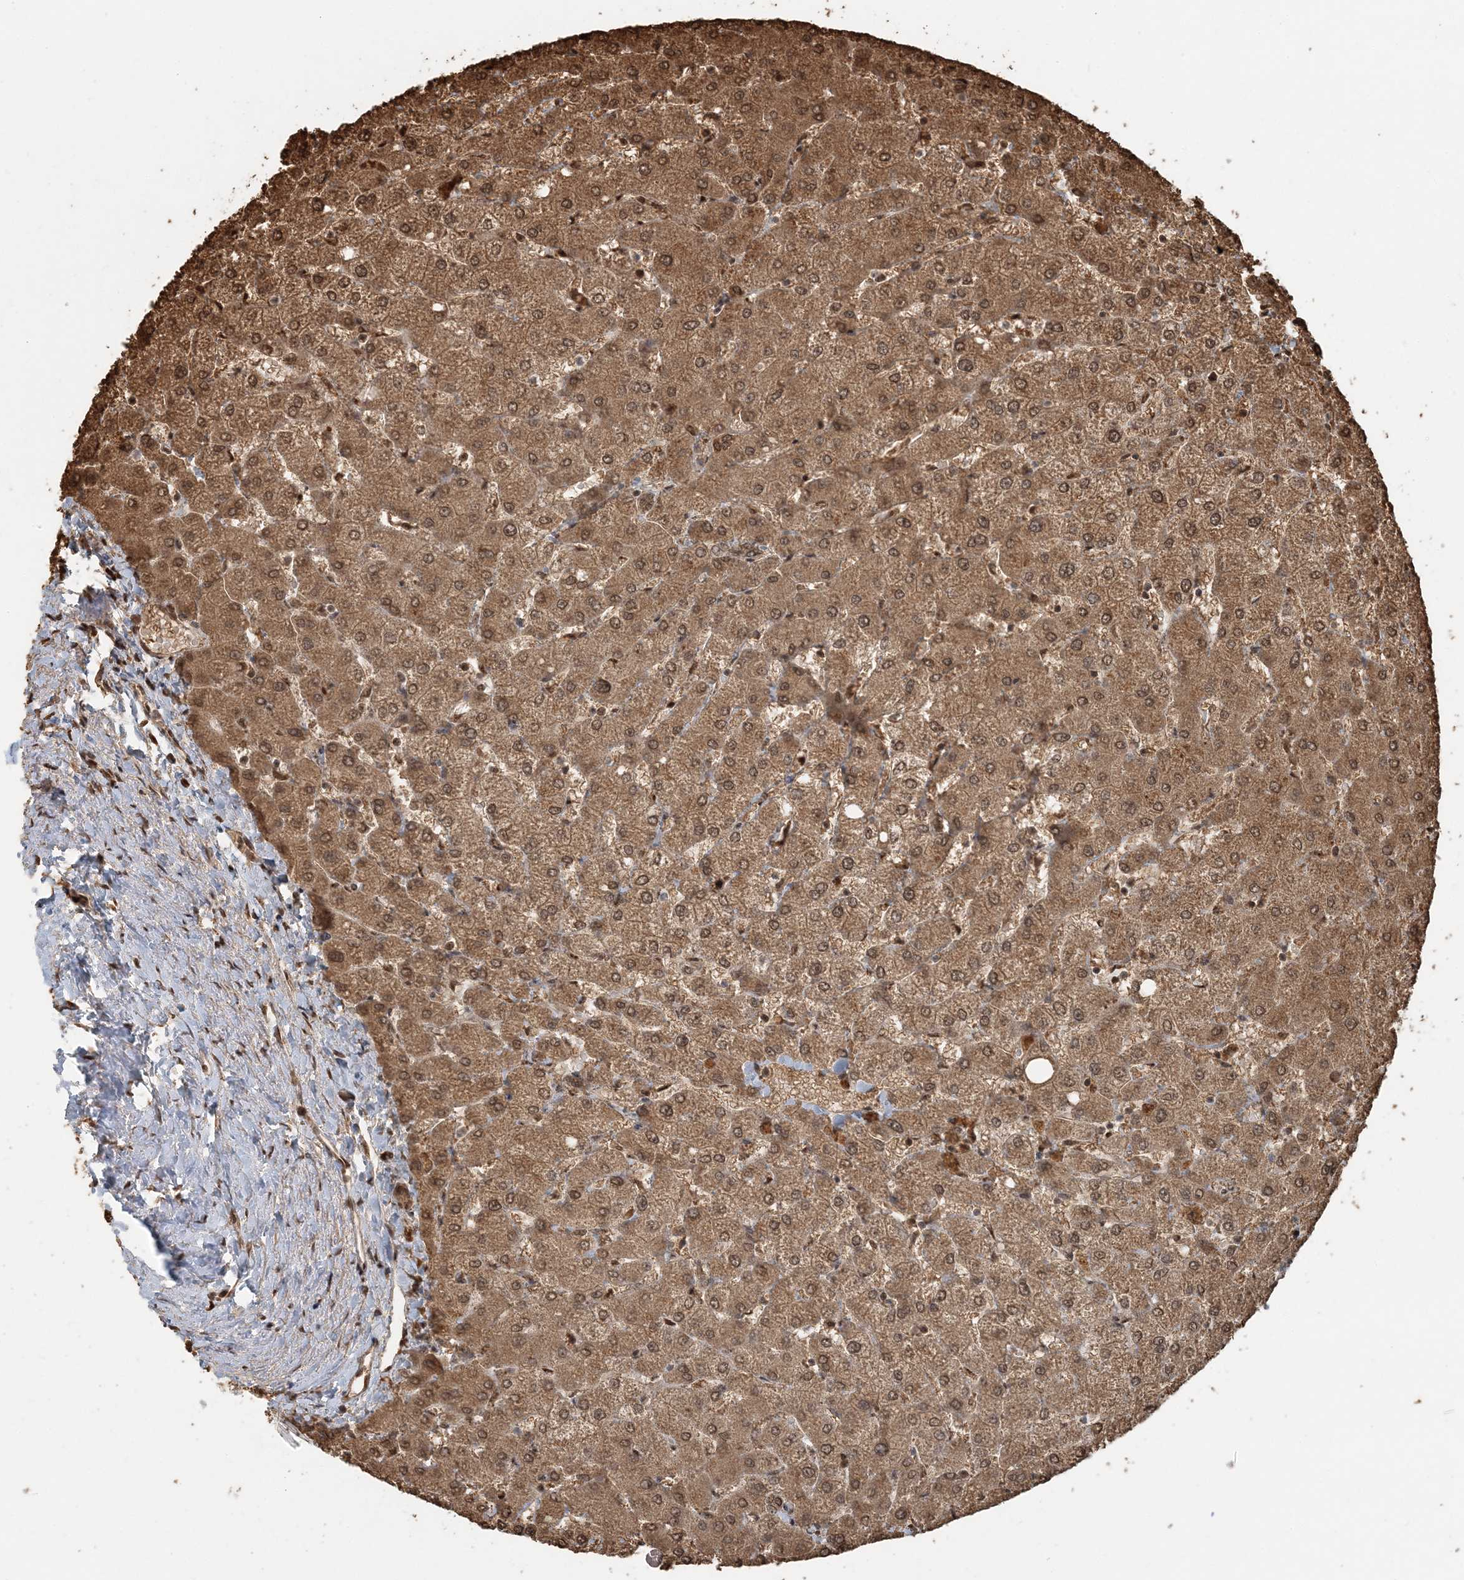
{"staining": {"intensity": "moderate", "quantity": ">75%", "location": "cytoplasmic/membranous,nuclear"}, "tissue": "liver", "cell_type": "Cholangiocytes", "image_type": "normal", "snomed": [{"axis": "morphology", "description": "Normal tissue, NOS"}, {"axis": "topography", "description": "Liver"}], "caption": "Brown immunohistochemical staining in benign liver shows moderate cytoplasmic/membranous,nuclear positivity in about >75% of cholangiocytes.", "gene": "ARHGAP35", "patient": {"sex": "female", "age": 54}}